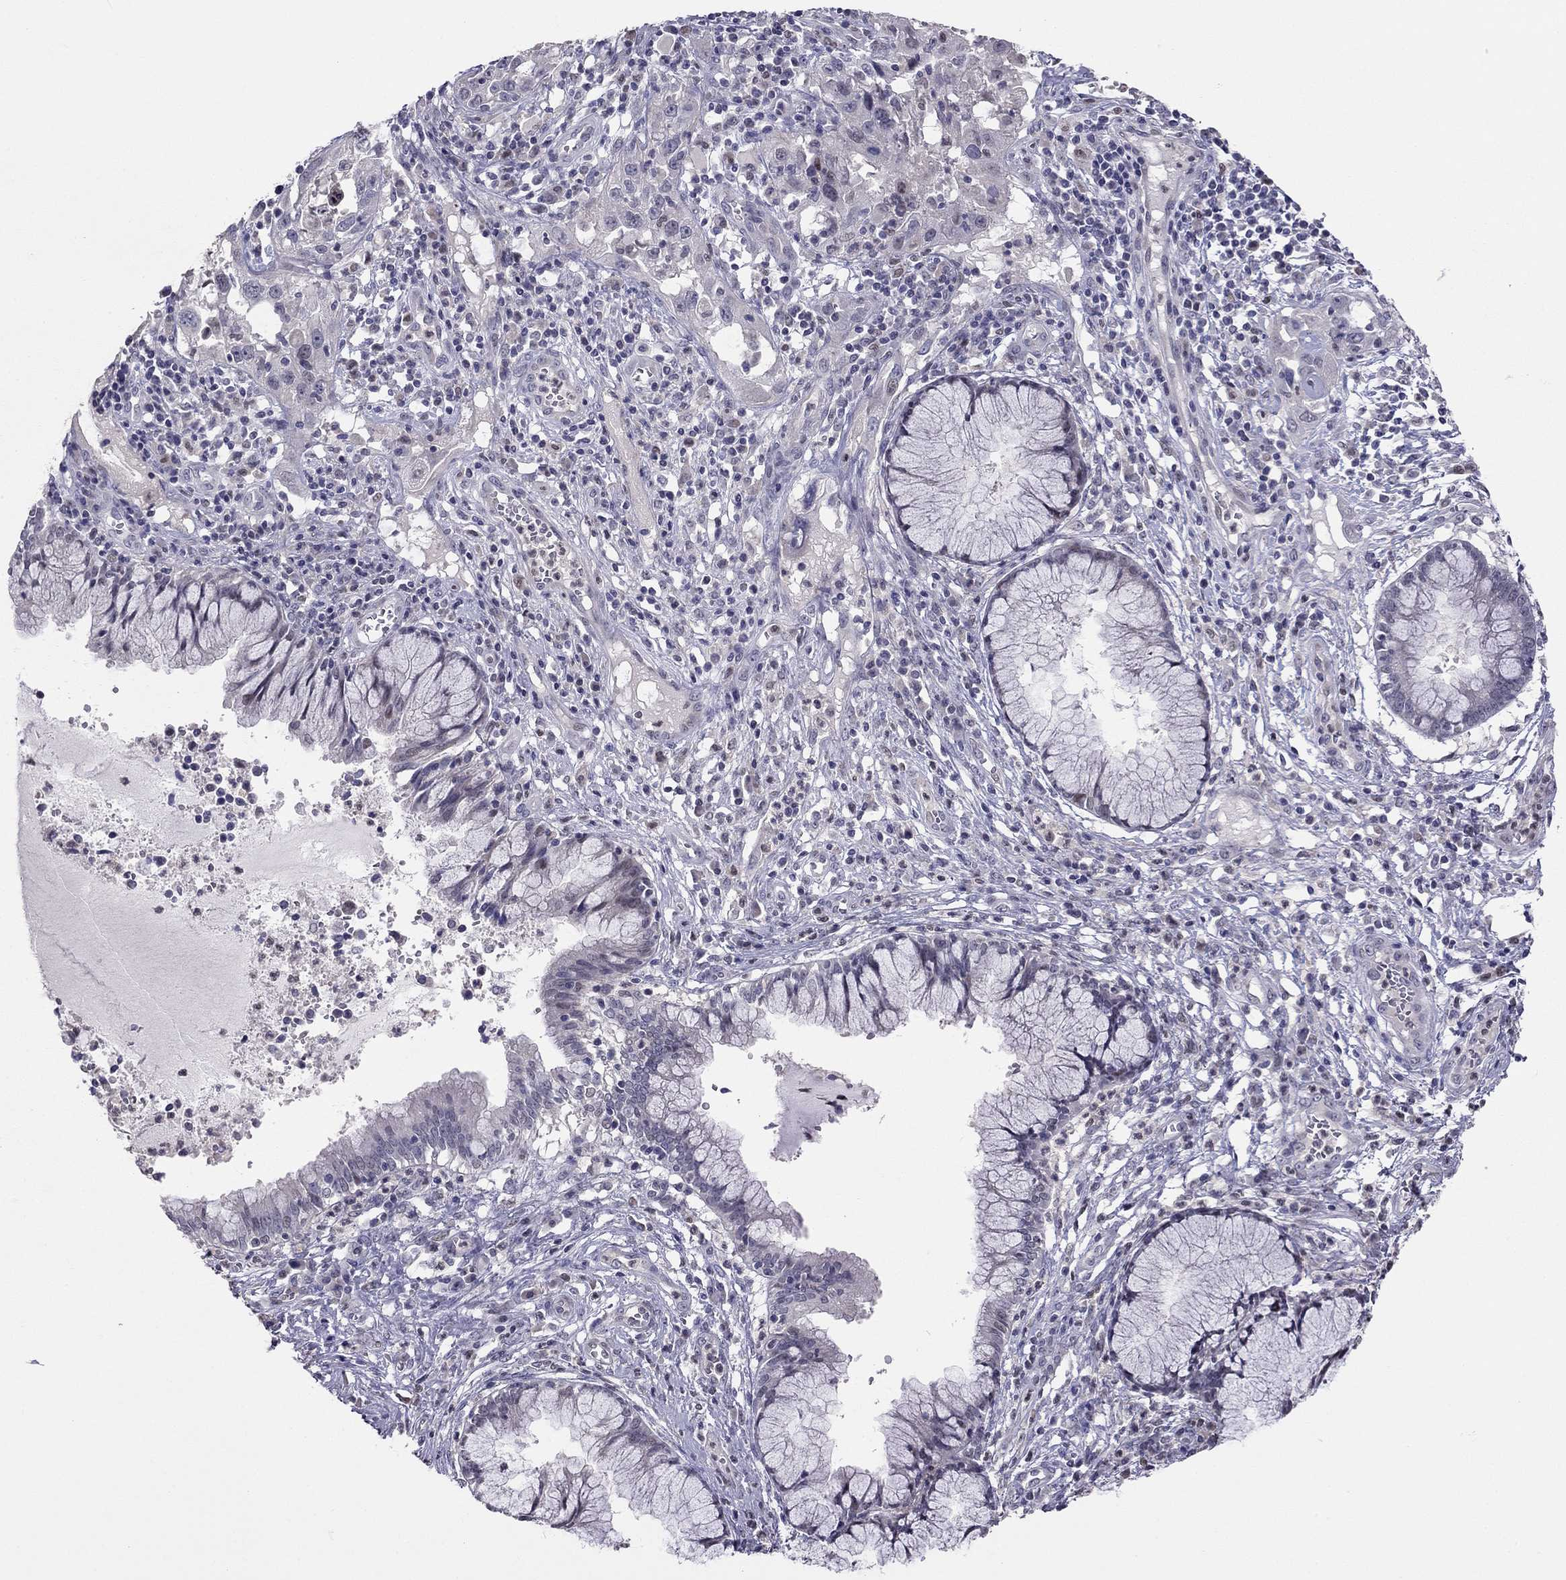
{"staining": {"intensity": "negative", "quantity": "none", "location": "none"}, "tissue": "cervical cancer", "cell_type": "Tumor cells", "image_type": "cancer", "snomed": [{"axis": "morphology", "description": "Squamous cell carcinoma, NOS"}, {"axis": "topography", "description": "Cervix"}], "caption": "IHC of cervical cancer displays no positivity in tumor cells.", "gene": "LRRC39", "patient": {"sex": "female", "age": 32}}